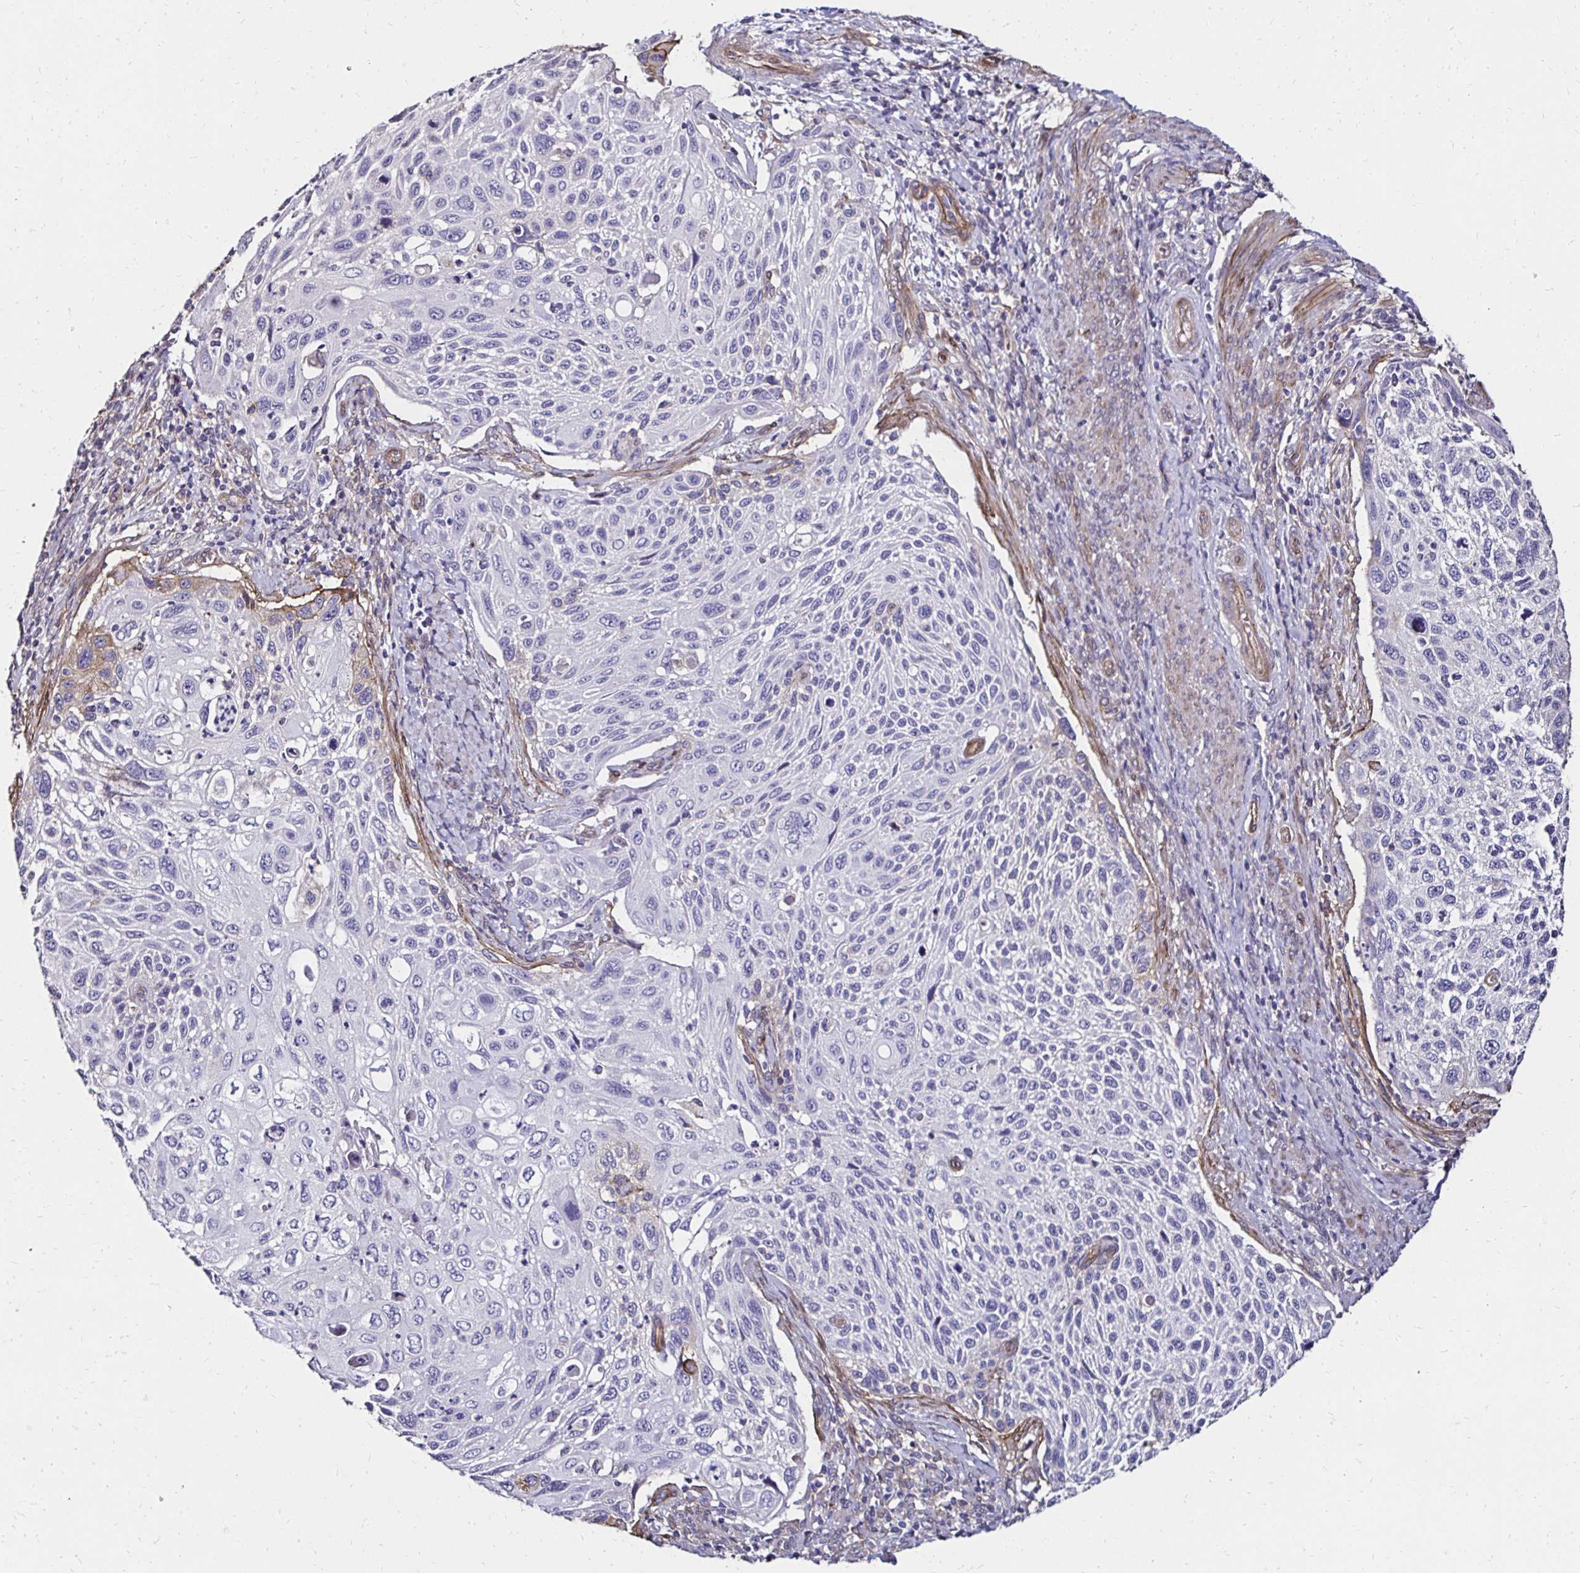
{"staining": {"intensity": "negative", "quantity": "none", "location": "none"}, "tissue": "cervical cancer", "cell_type": "Tumor cells", "image_type": "cancer", "snomed": [{"axis": "morphology", "description": "Squamous cell carcinoma, NOS"}, {"axis": "topography", "description": "Cervix"}], "caption": "Tumor cells are negative for brown protein staining in cervical cancer. The staining is performed using DAB (3,3'-diaminobenzidine) brown chromogen with nuclei counter-stained in using hematoxylin.", "gene": "ITGB1", "patient": {"sex": "female", "age": 70}}